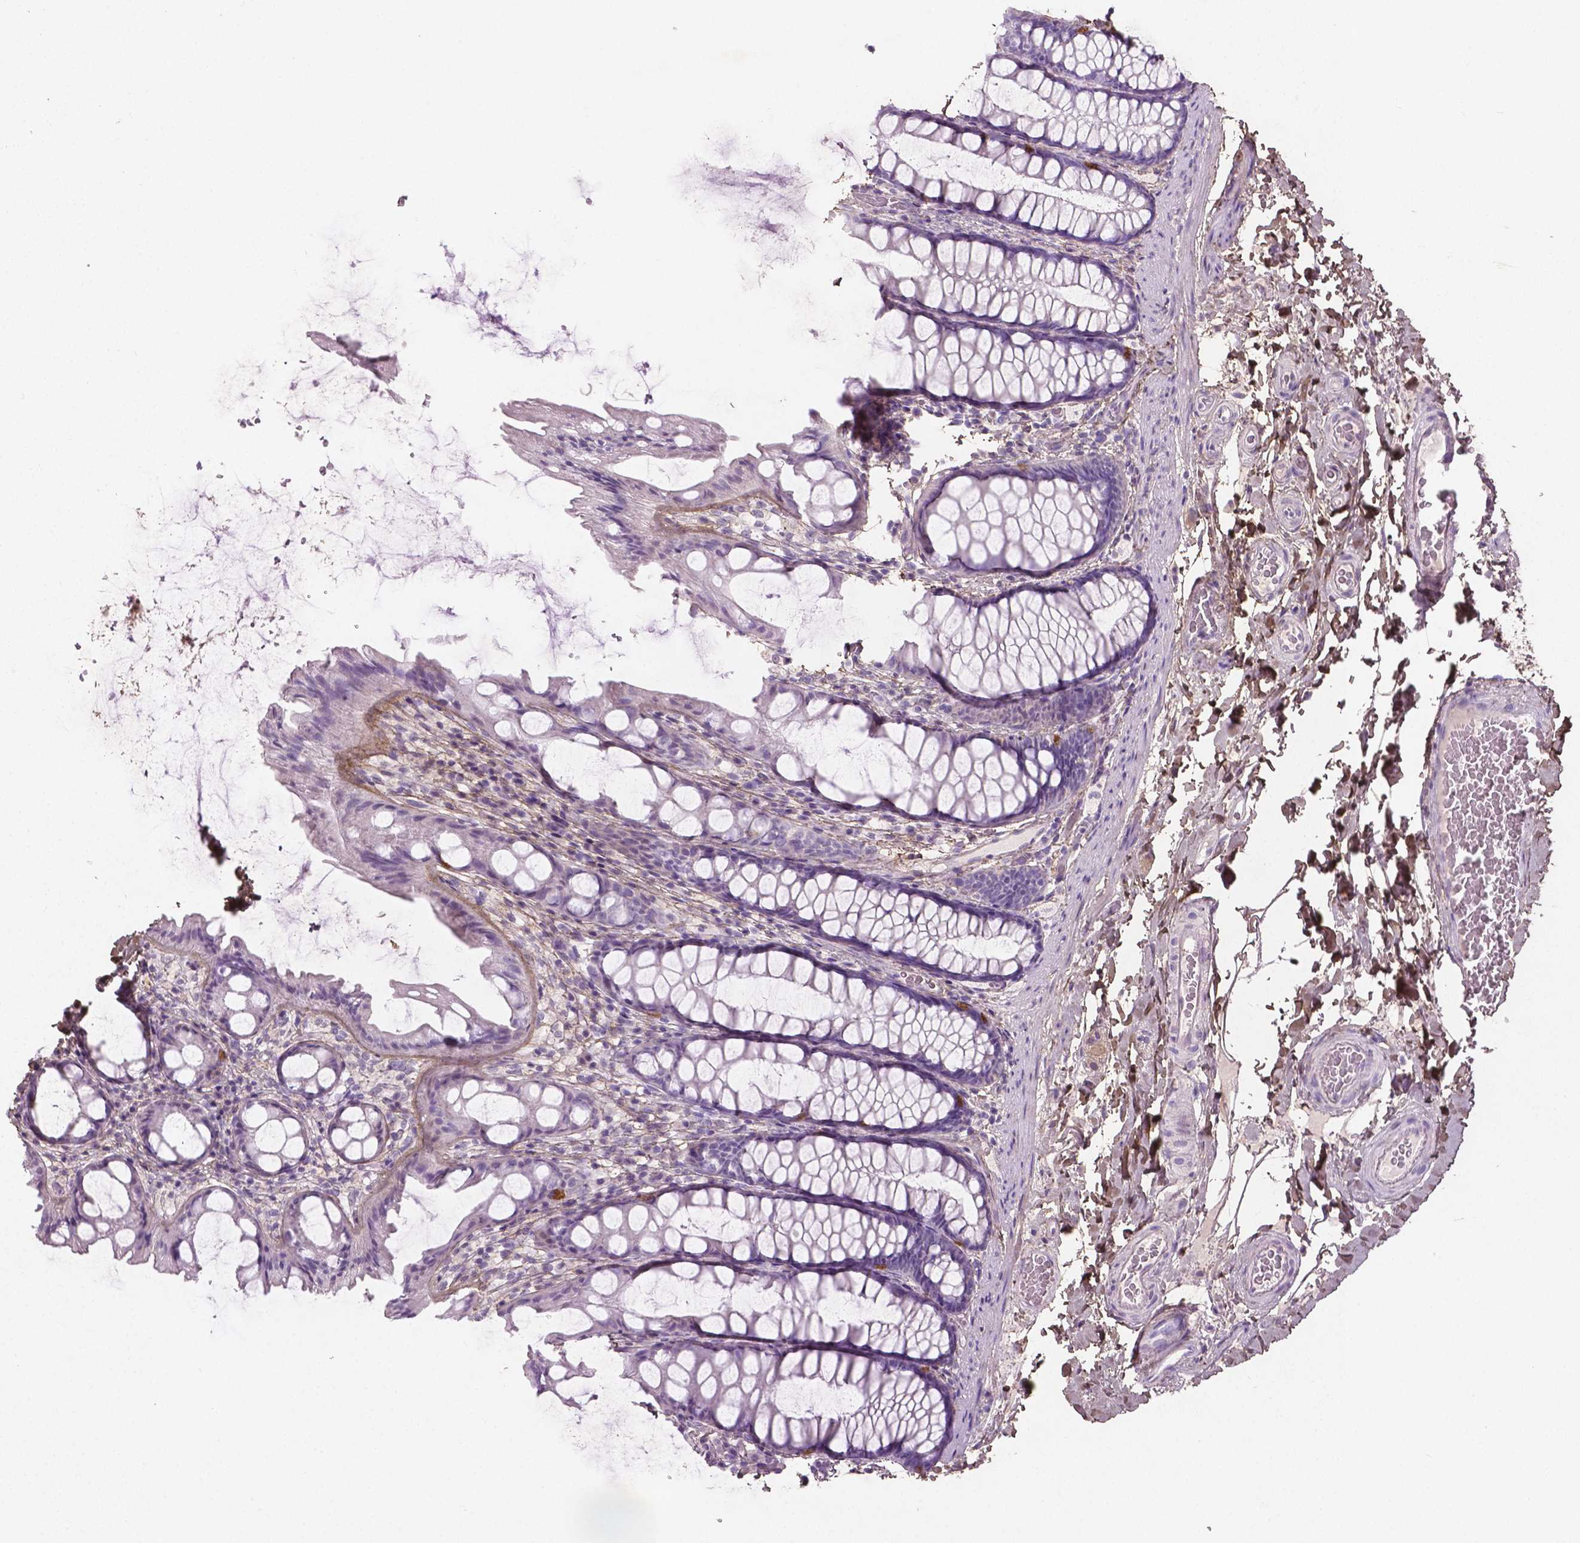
{"staining": {"intensity": "negative", "quantity": "none", "location": "none"}, "tissue": "colon", "cell_type": "Endothelial cells", "image_type": "normal", "snomed": [{"axis": "morphology", "description": "Normal tissue, NOS"}, {"axis": "topography", "description": "Colon"}], "caption": "A high-resolution histopathology image shows immunohistochemistry (IHC) staining of benign colon, which shows no significant staining in endothelial cells. Nuclei are stained in blue.", "gene": "DLG2", "patient": {"sex": "male", "age": 47}}